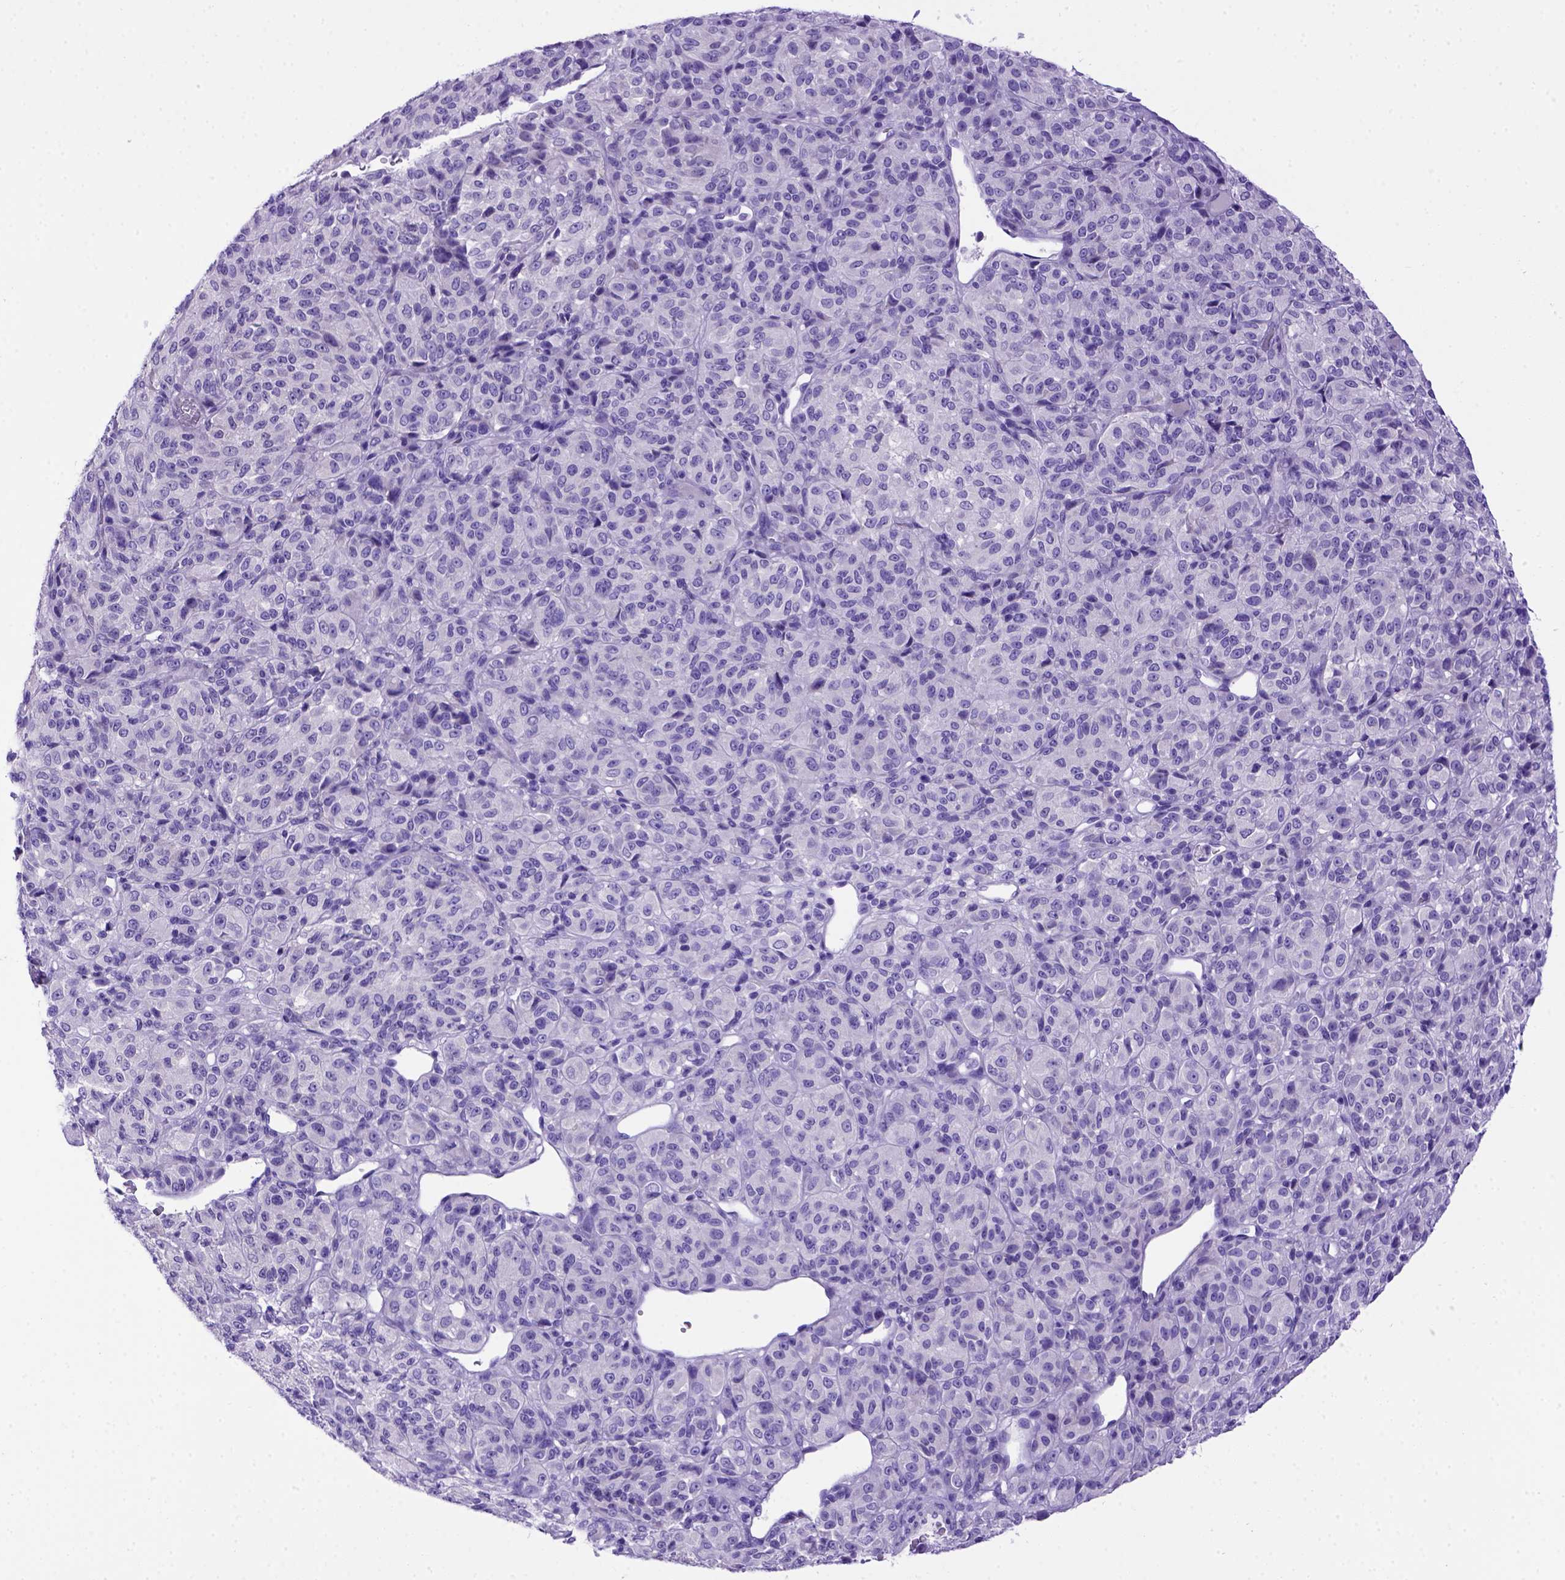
{"staining": {"intensity": "negative", "quantity": "none", "location": "none"}, "tissue": "melanoma", "cell_type": "Tumor cells", "image_type": "cancer", "snomed": [{"axis": "morphology", "description": "Malignant melanoma, Metastatic site"}, {"axis": "topography", "description": "Brain"}], "caption": "There is no significant staining in tumor cells of melanoma. (Stains: DAB (3,3'-diaminobenzidine) IHC with hematoxylin counter stain, Microscopy: brightfield microscopy at high magnification).", "gene": "PTGES", "patient": {"sex": "female", "age": 56}}